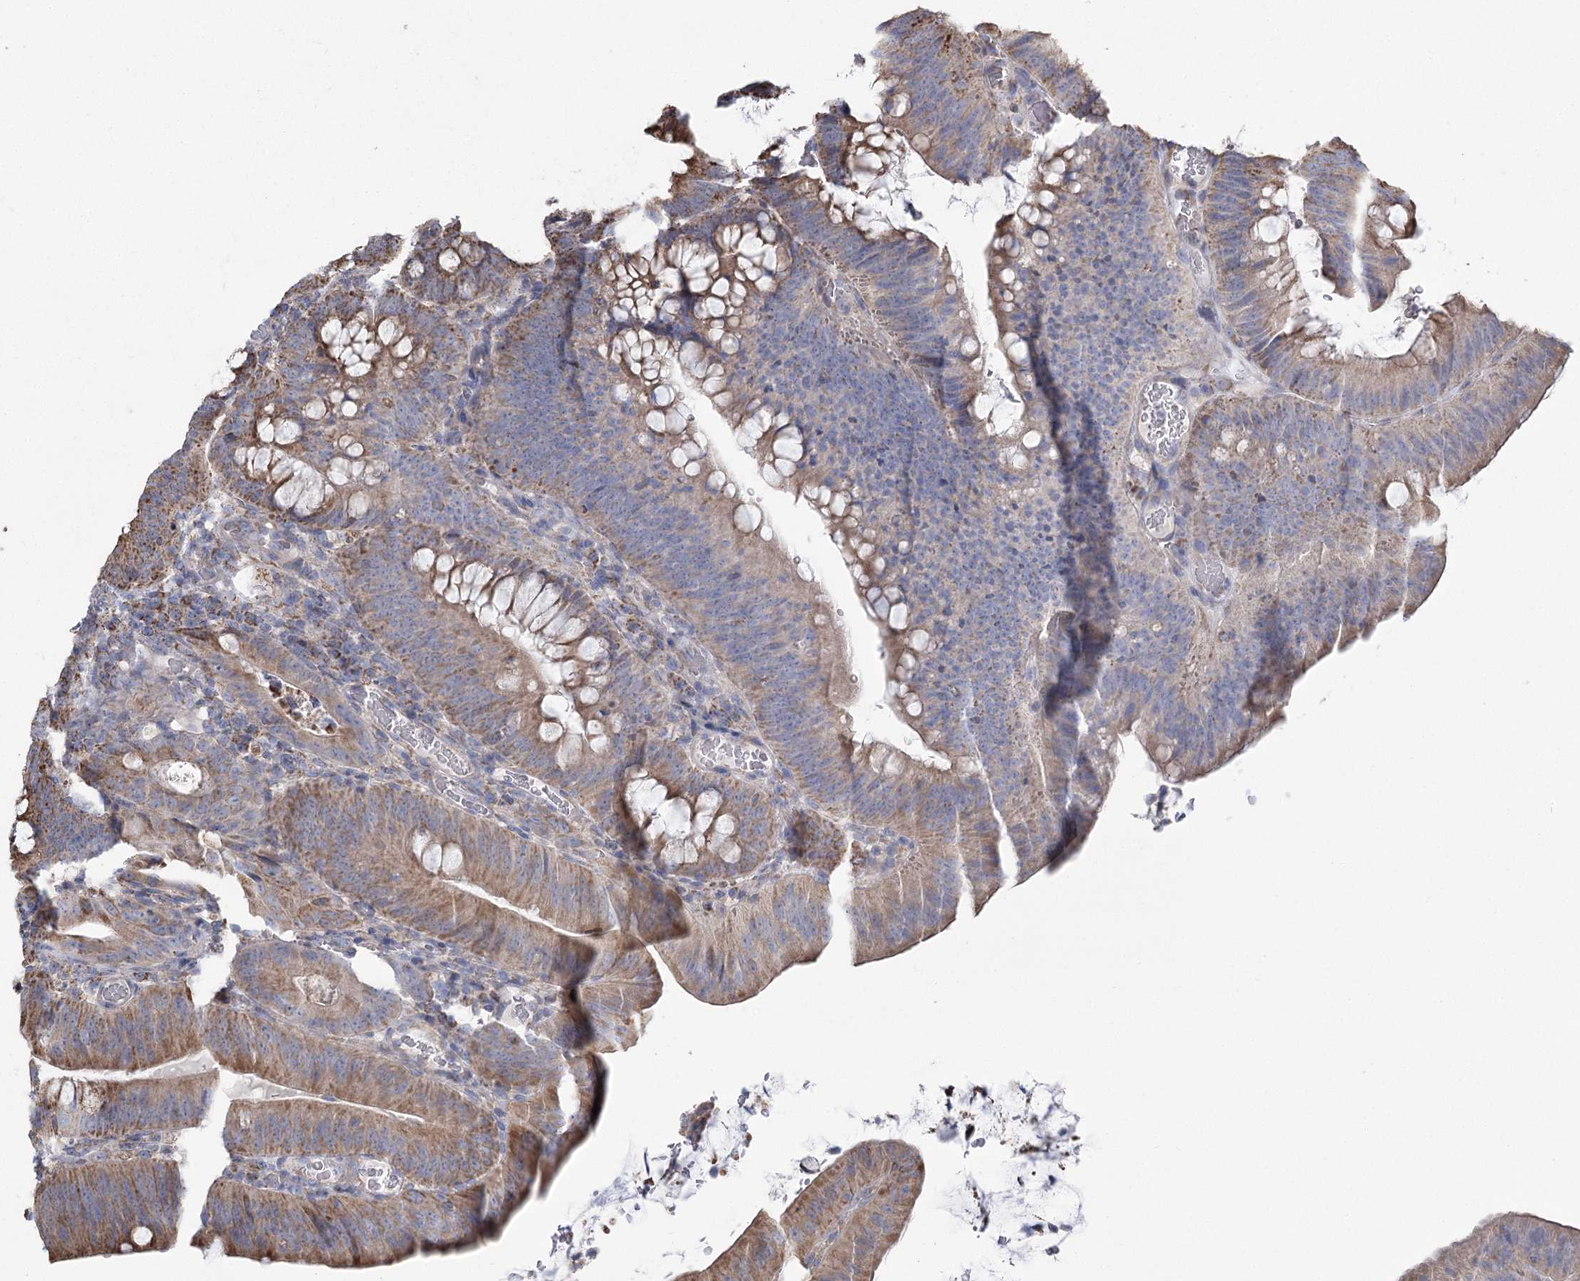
{"staining": {"intensity": "moderate", "quantity": ">75%", "location": "cytoplasmic/membranous"}, "tissue": "colorectal cancer", "cell_type": "Tumor cells", "image_type": "cancer", "snomed": [{"axis": "morphology", "description": "Normal tissue, NOS"}, {"axis": "topography", "description": "Colon"}], "caption": "IHC photomicrograph of colorectal cancer stained for a protein (brown), which displays medium levels of moderate cytoplasmic/membranous staining in about >75% of tumor cells.", "gene": "RANBP3L", "patient": {"sex": "female", "age": 82}}